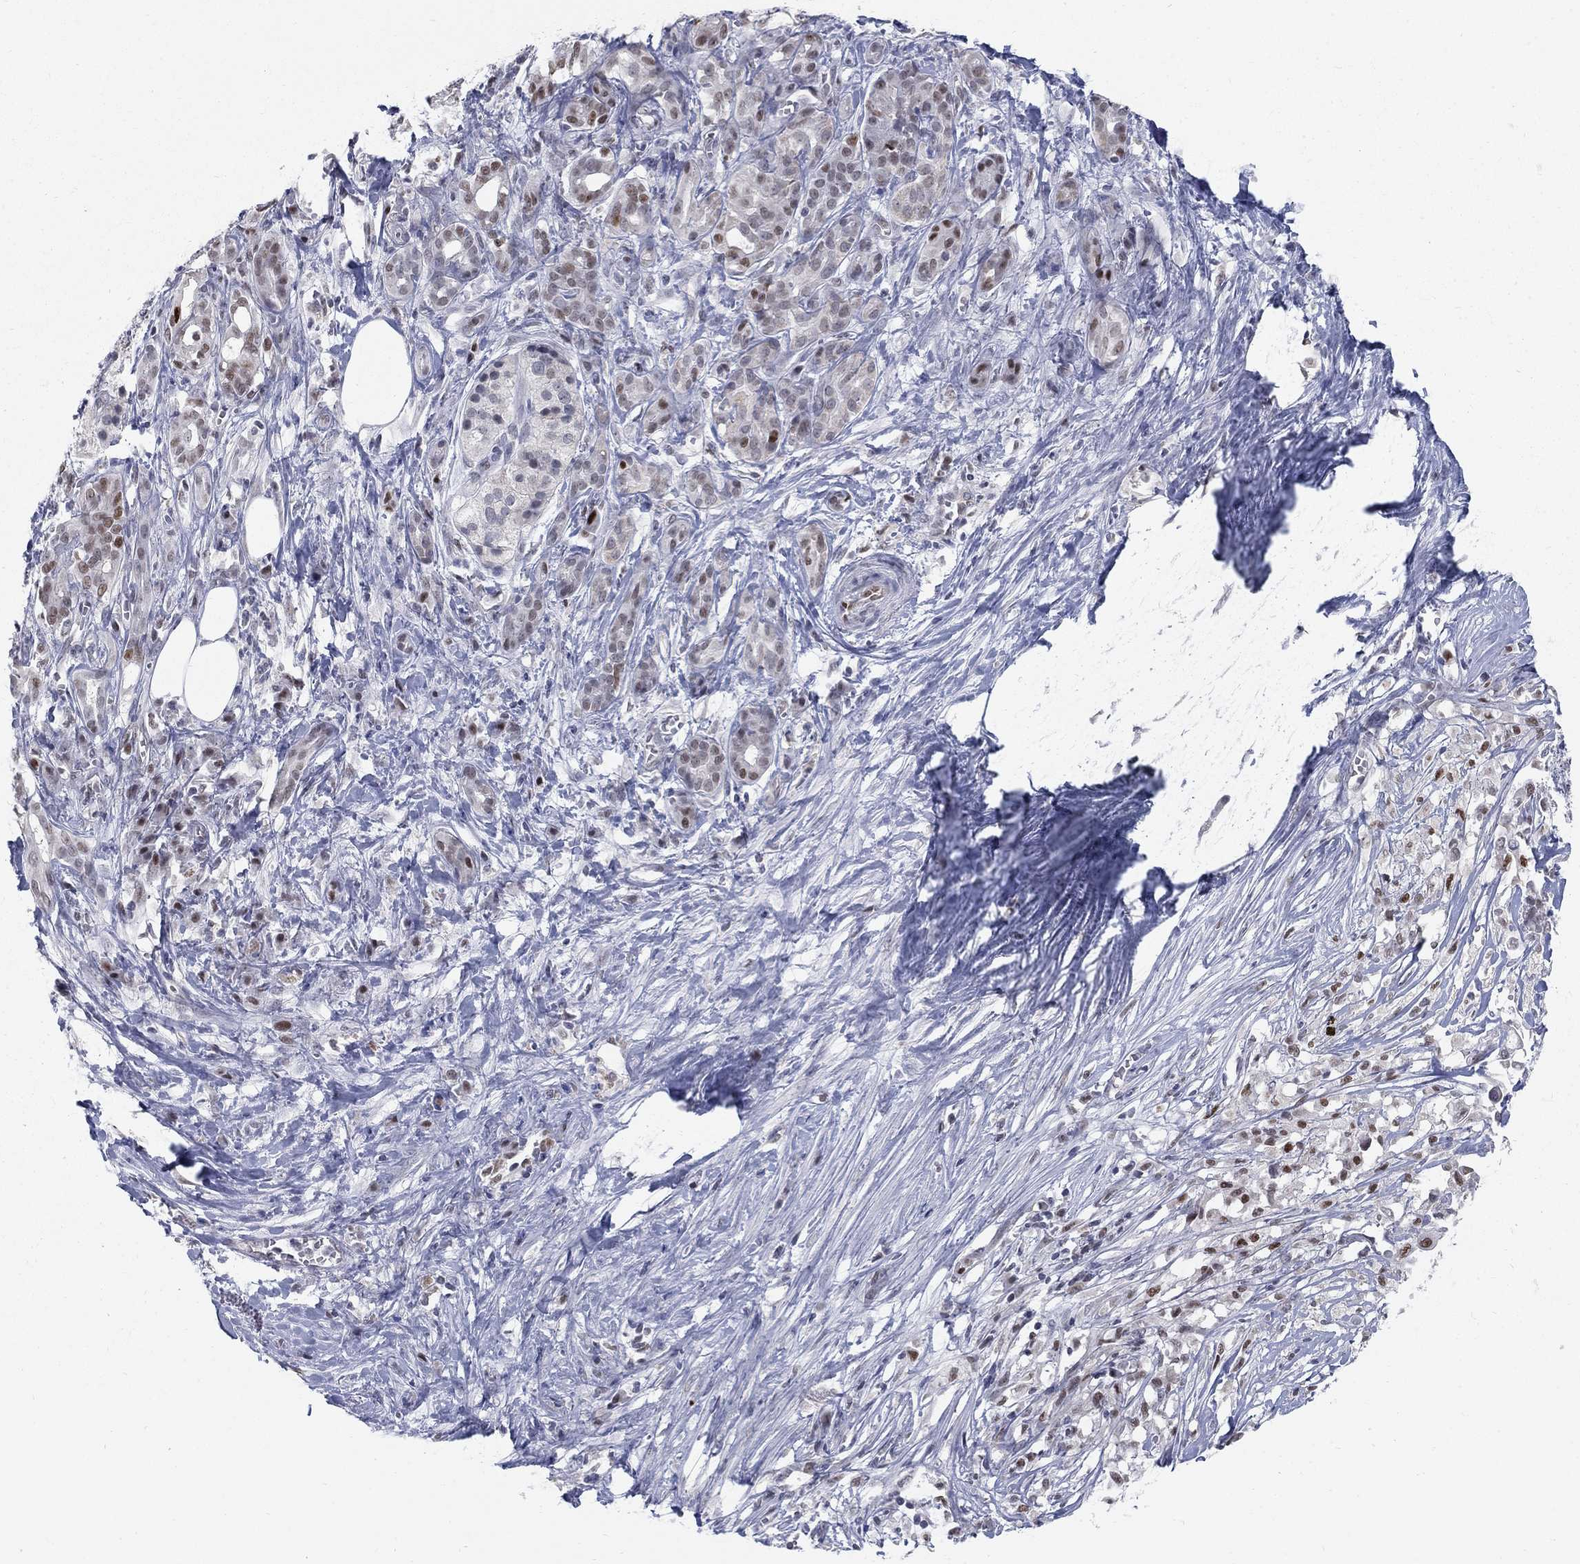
{"staining": {"intensity": "moderate", "quantity": "<25%", "location": "nuclear"}, "tissue": "pancreatic cancer", "cell_type": "Tumor cells", "image_type": "cancer", "snomed": [{"axis": "morphology", "description": "Adenocarcinoma, NOS"}, {"axis": "topography", "description": "Pancreas"}], "caption": "Immunohistochemistry micrograph of neoplastic tissue: adenocarcinoma (pancreatic) stained using immunohistochemistry (IHC) displays low levels of moderate protein expression localized specifically in the nuclear of tumor cells, appearing as a nuclear brown color.", "gene": "GCFC2", "patient": {"sex": "male", "age": 61}}